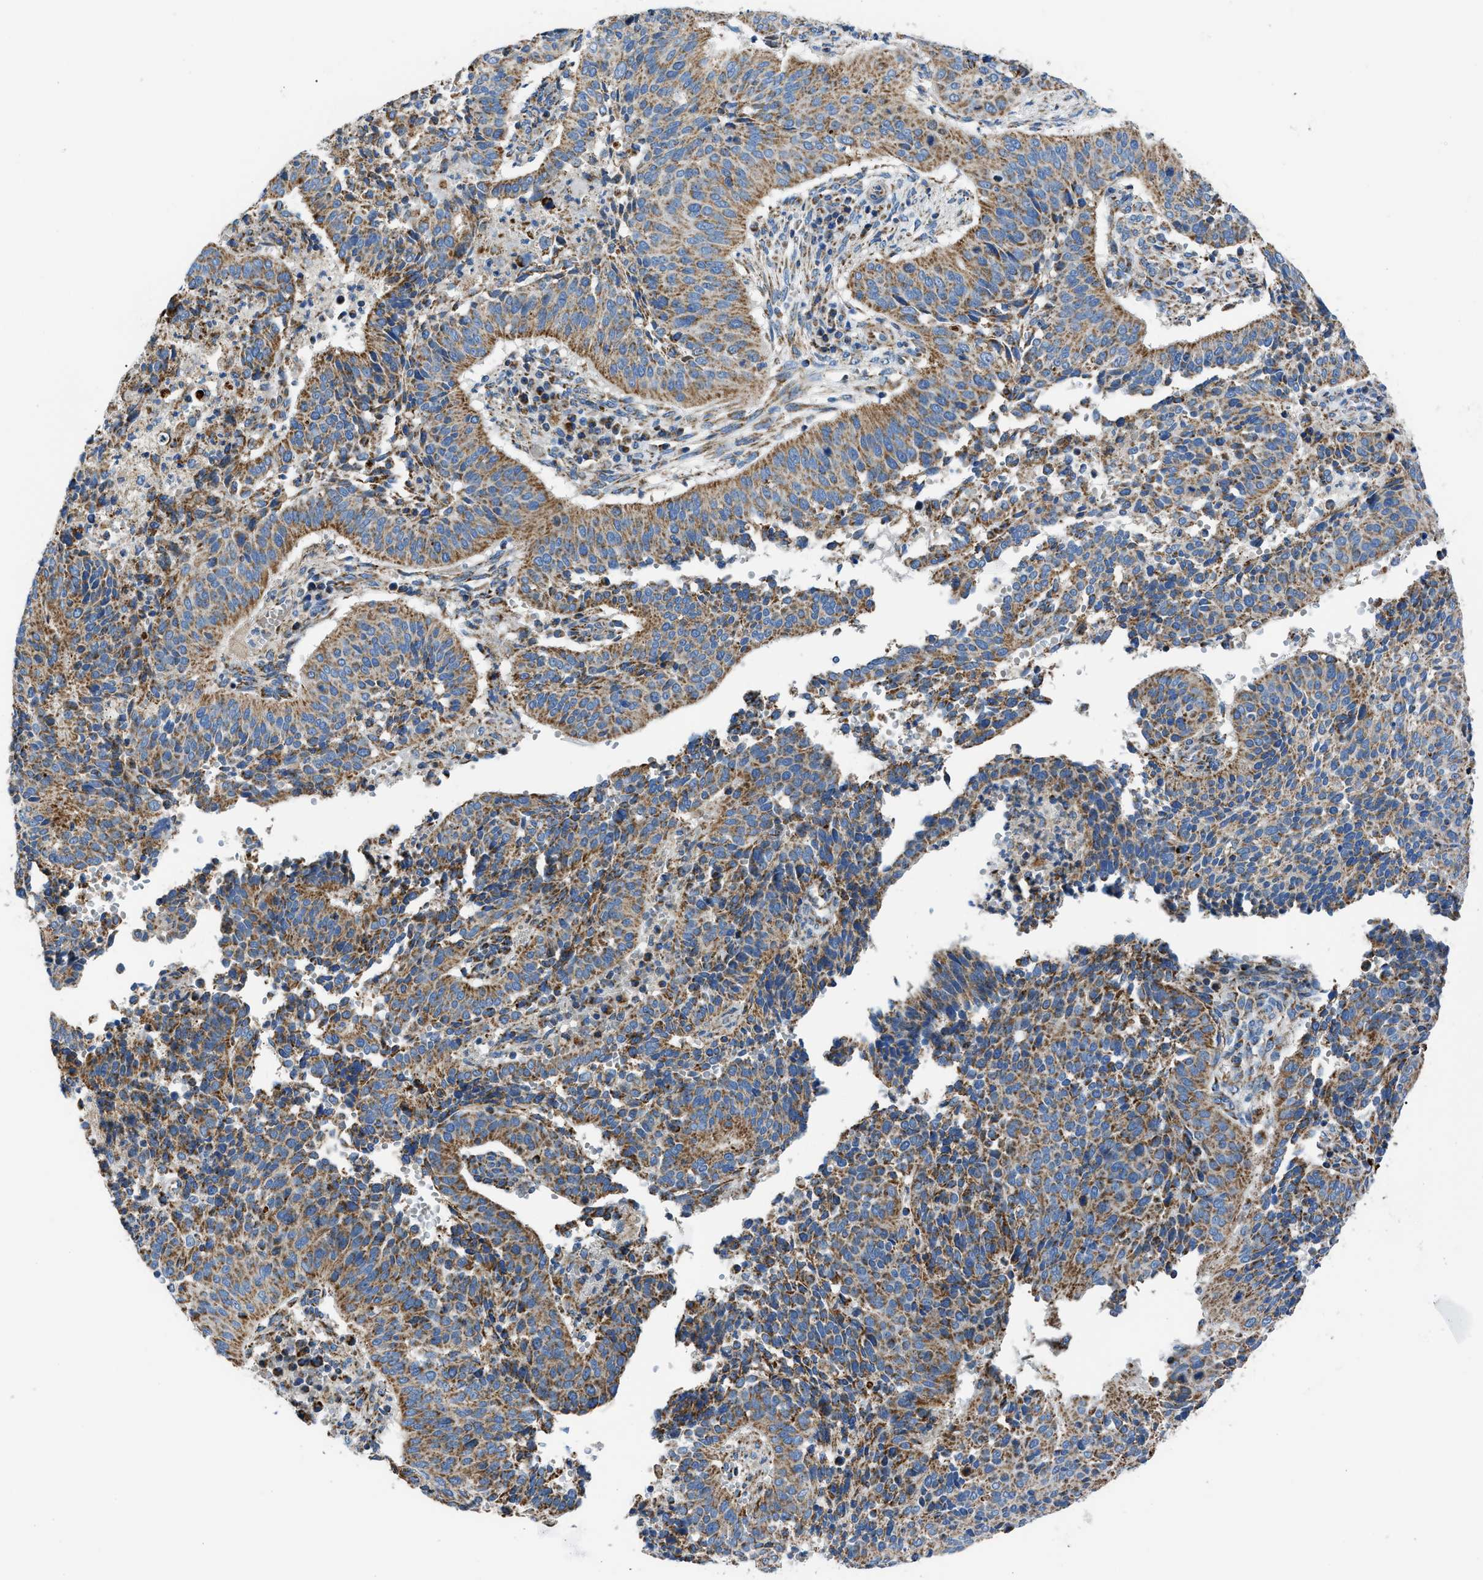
{"staining": {"intensity": "moderate", "quantity": ">75%", "location": "cytoplasmic/membranous"}, "tissue": "cervical cancer", "cell_type": "Tumor cells", "image_type": "cancer", "snomed": [{"axis": "morphology", "description": "Normal tissue, NOS"}, {"axis": "morphology", "description": "Squamous cell carcinoma, NOS"}, {"axis": "topography", "description": "Cervix"}], "caption": "Cervical squamous cell carcinoma tissue shows moderate cytoplasmic/membranous staining in about >75% of tumor cells", "gene": "PHB2", "patient": {"sex": "female", "age": 39}}